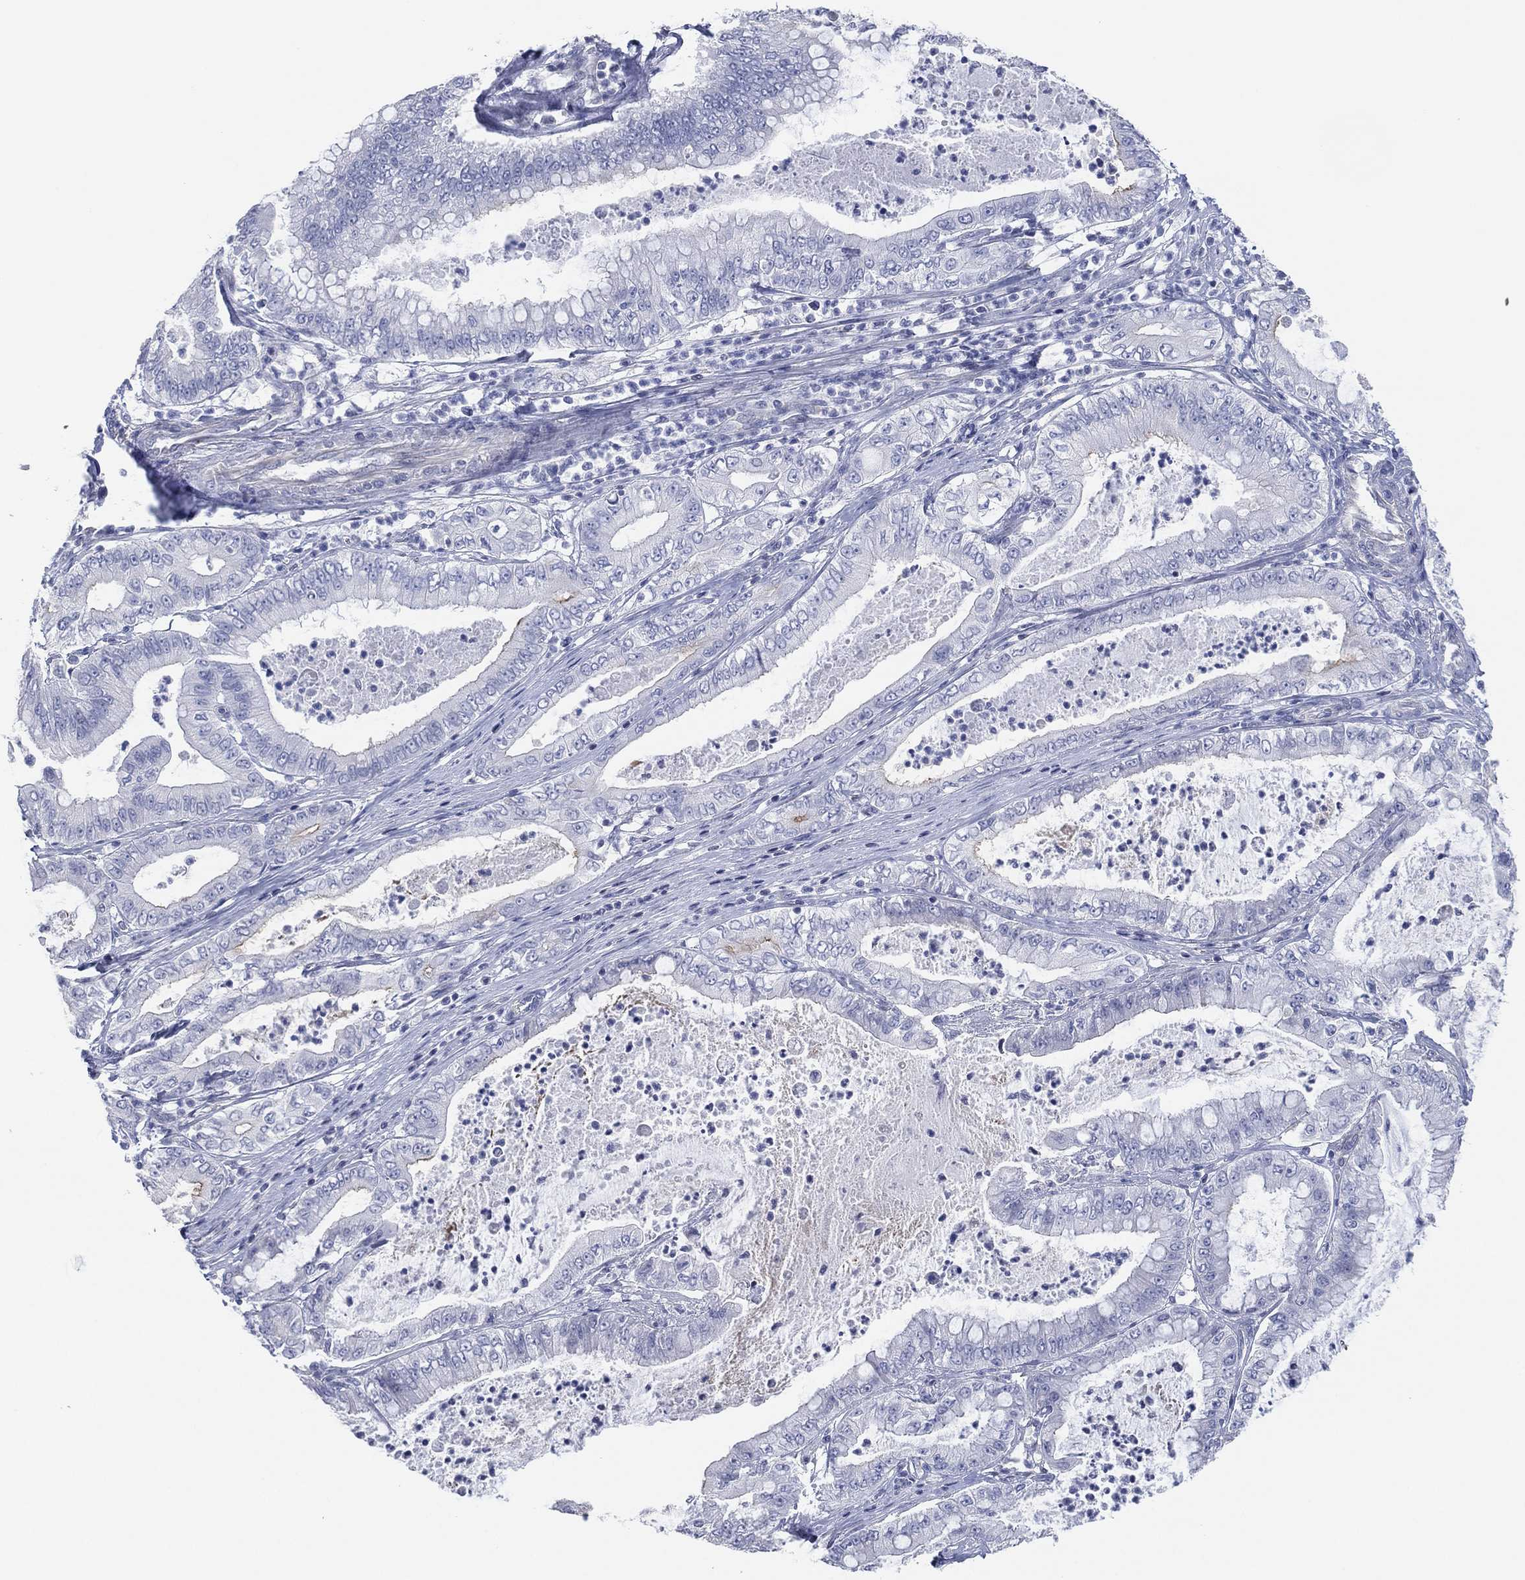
{"staining": {"intensity": "negative", "quantity": "none", "location": "none"}, "tissue": "pancreatic cancer", "cell_type": "Tumor cells", "image_type": "cancer", "snomed": [{"axis": "morphology", "description": "Adenocarcinoma, NOS"}, {"axis": "topography", "description": "Pancreas"}], "caption": "Human pancreatic cancer (adenocarcinoma) stained for a protein using immunohistochemistry (IHC) demonstrates no staining in tumor cells.", "gene": "CFTR", "patient": {"sex": "male", "age": 71}}